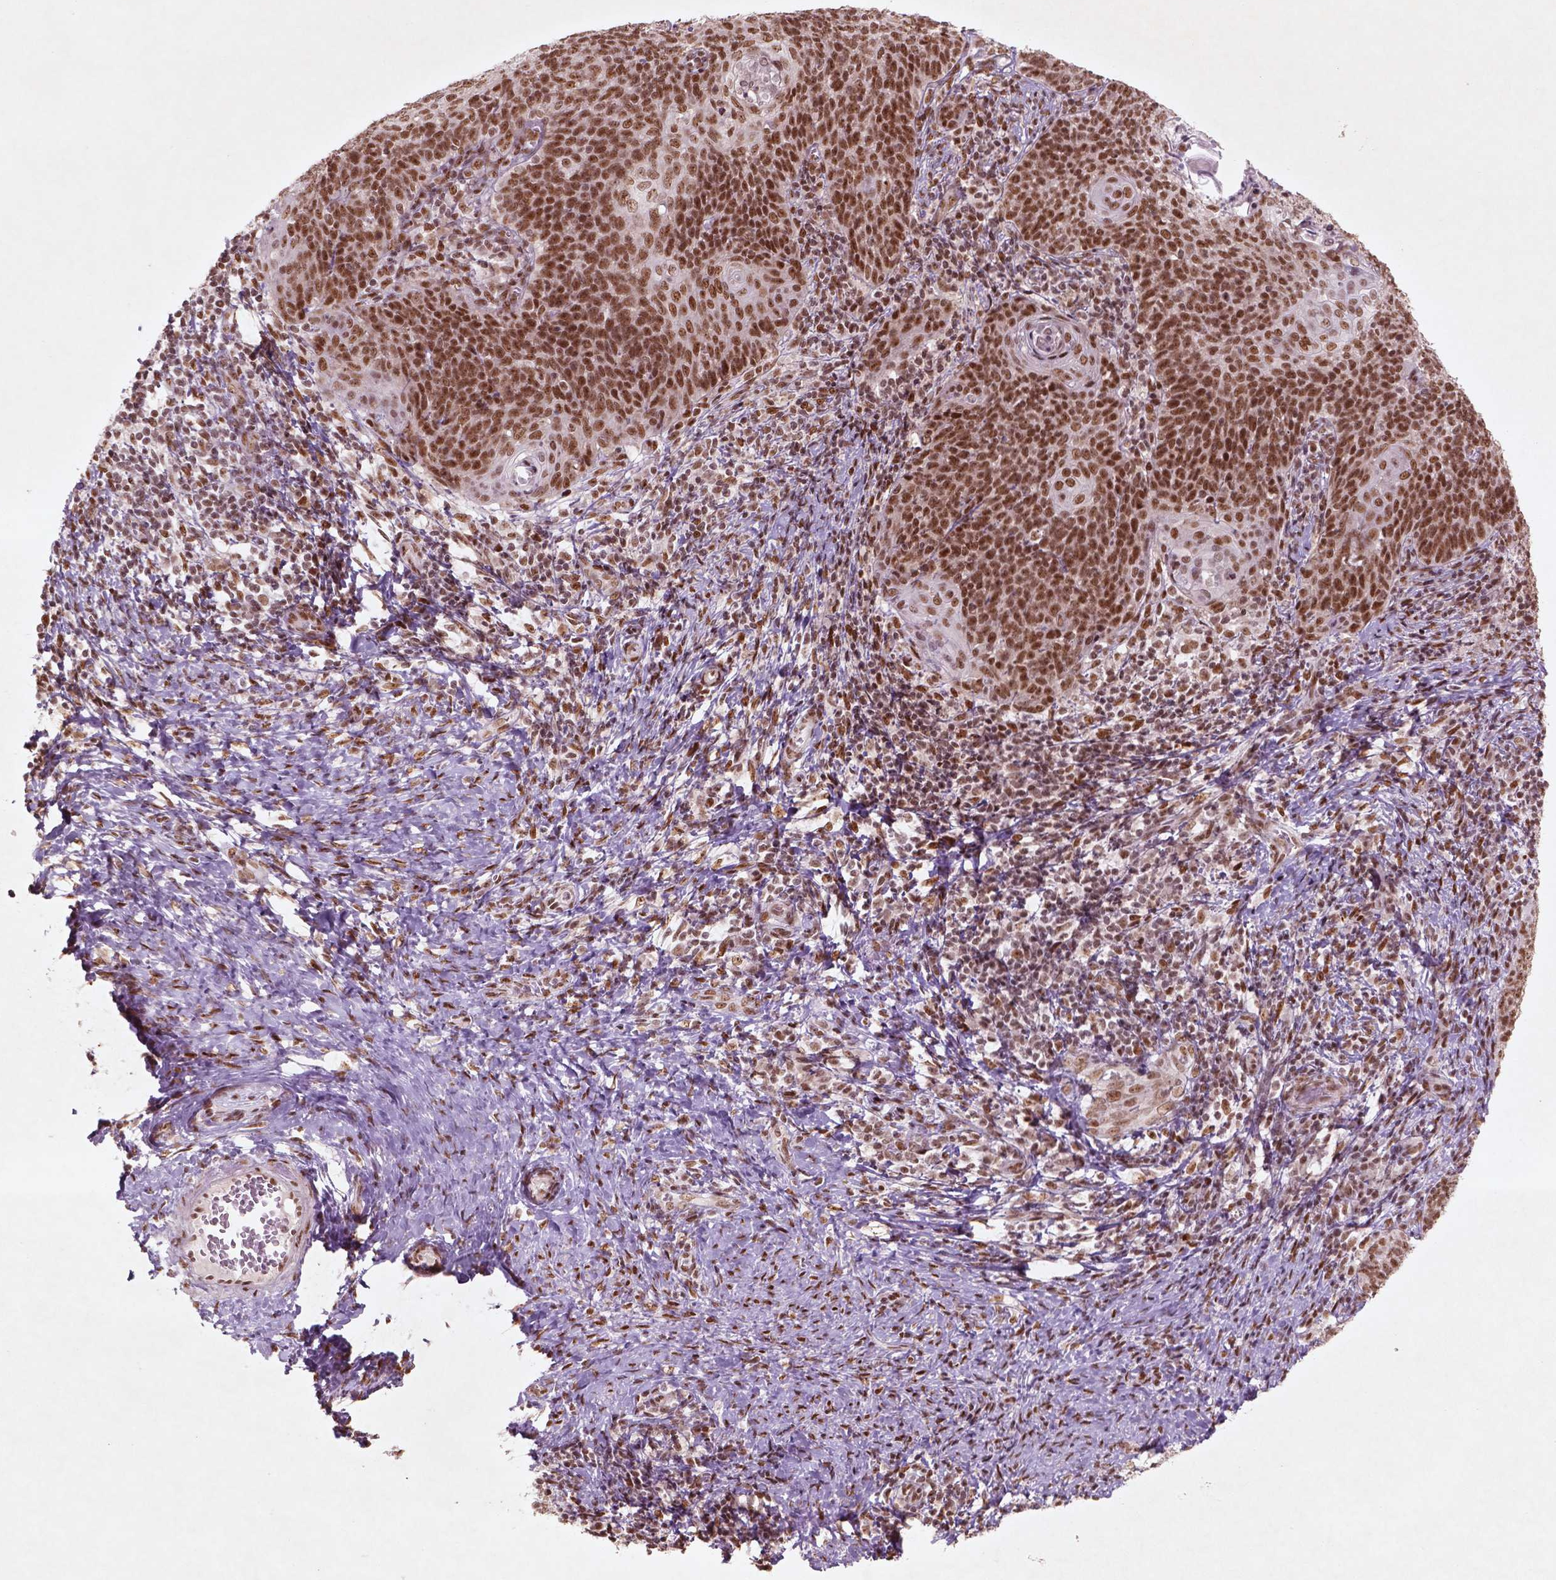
{"staining": {"intensity": "strong", "quantity": ">75%", "location": "nuclear"}, "tissue": "cervical cancer", "cell_type": "Tumor cells", "image_type": "cancer", "snomed": [{"axis": "morphology", "description": "Normal tissue, NOS"}, {"axis": "morphology", "description": "Squamous cell carcinoma, NOS"}, {"axis": "topography", "description": "Cervix"}], "caption": "Human cervical squamous cell carcinoma stained with a protein marker exhibits strong staining in tumor cells.", "gene": "HMG20B", "patient": {"sex": "female", "age": 39}}